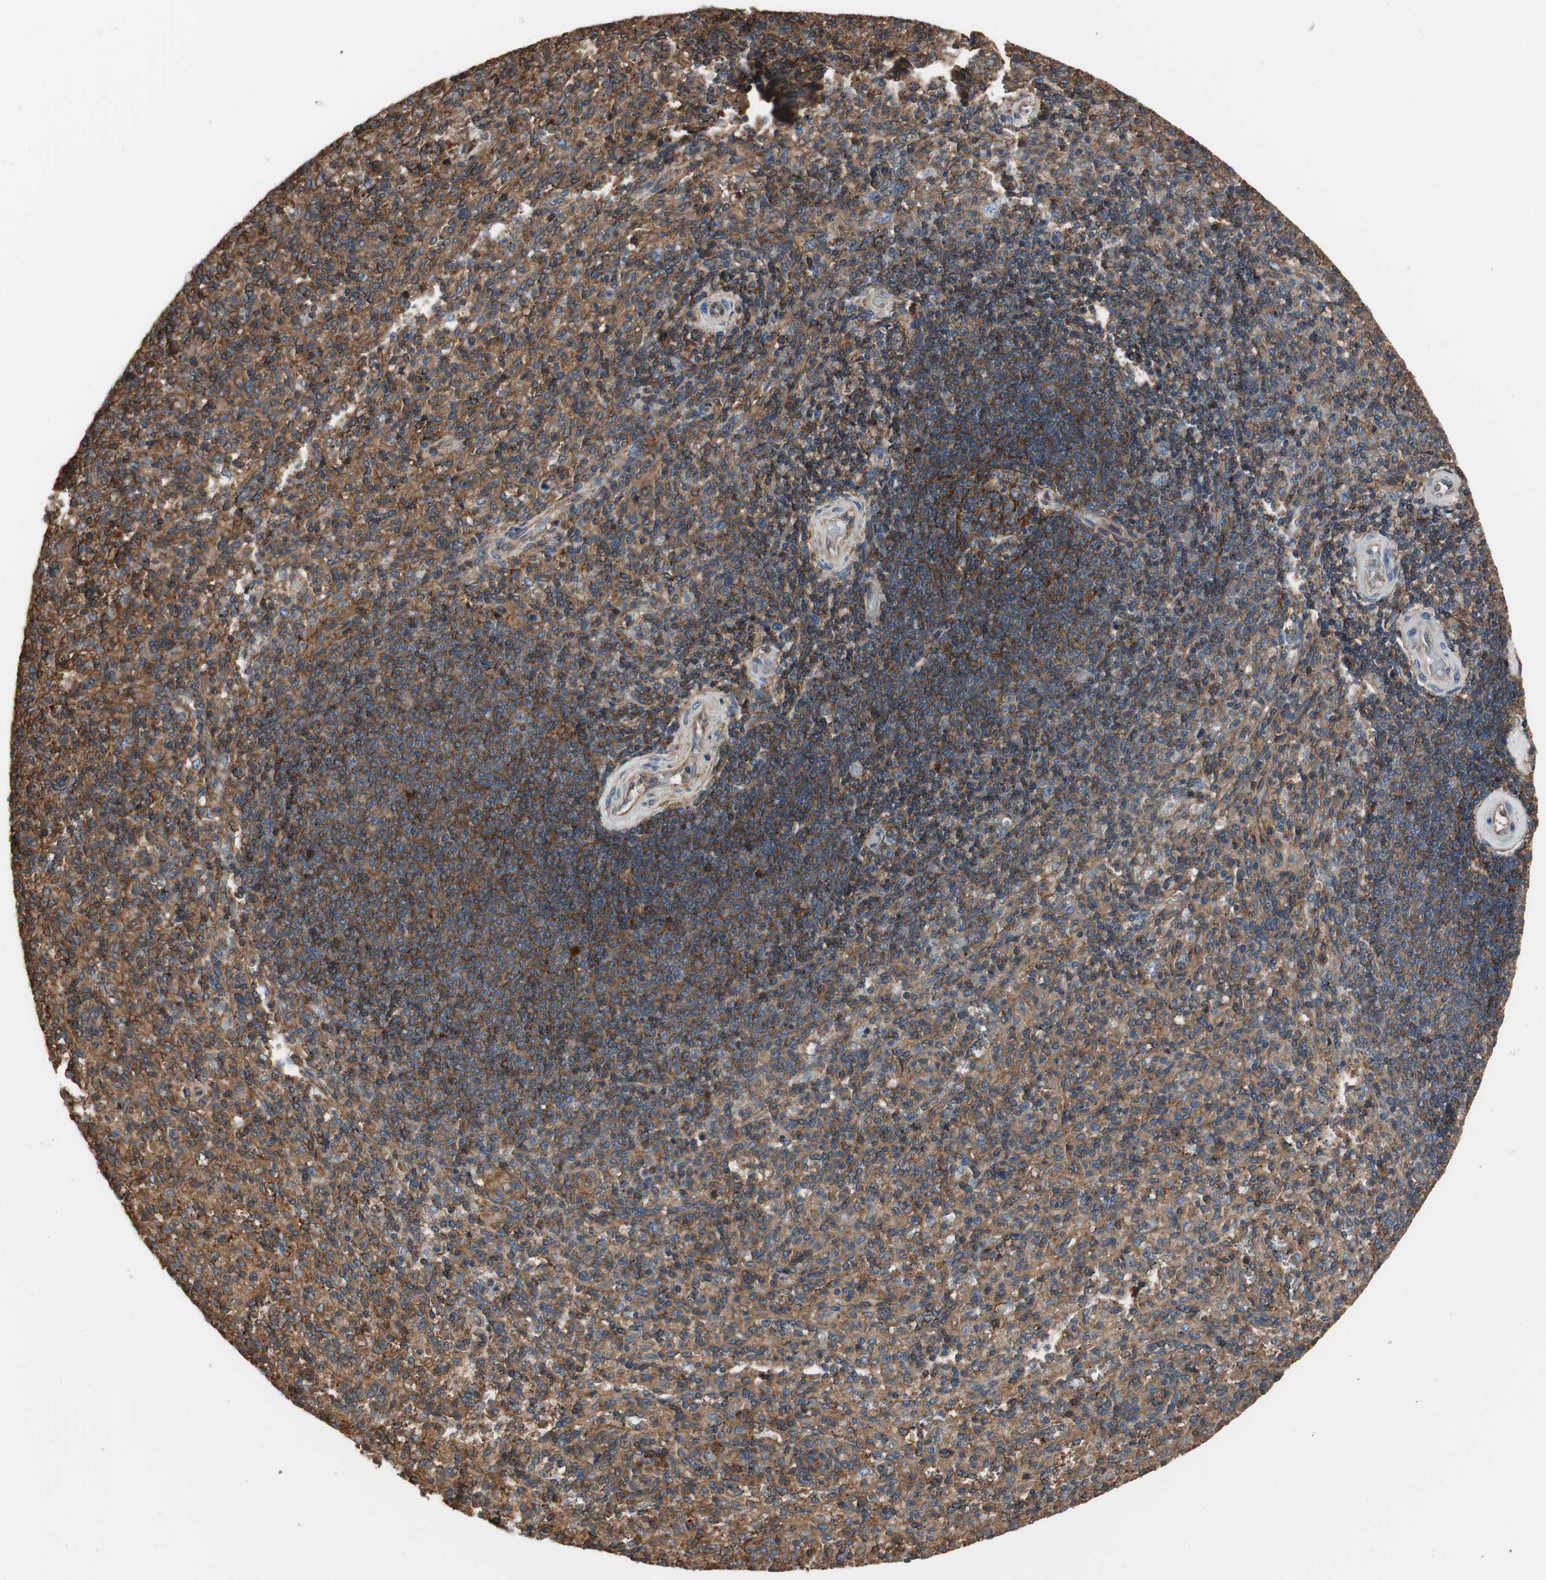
{"staining": {"intensity": "moderate", "quantity": "25%-75%", "location": "cytoplasmic/membranous"}, "tissue": "spleen", "cell_type": "Cells in red pulp", "image_type": "normal", "snomed": [{"axis": "morphology", "description": "Normal tissue, NOS"}, {"axis": "topography", "description": "Spleen"}], "caption": "Protein expression analysis of unremarkable human spleen reveals moderate cytoplasmic/membranous staining in about 25%-75% of cells in red pulp.", "gene": "IL1RL1", "patient": {"sex": "male", "age": 36}}